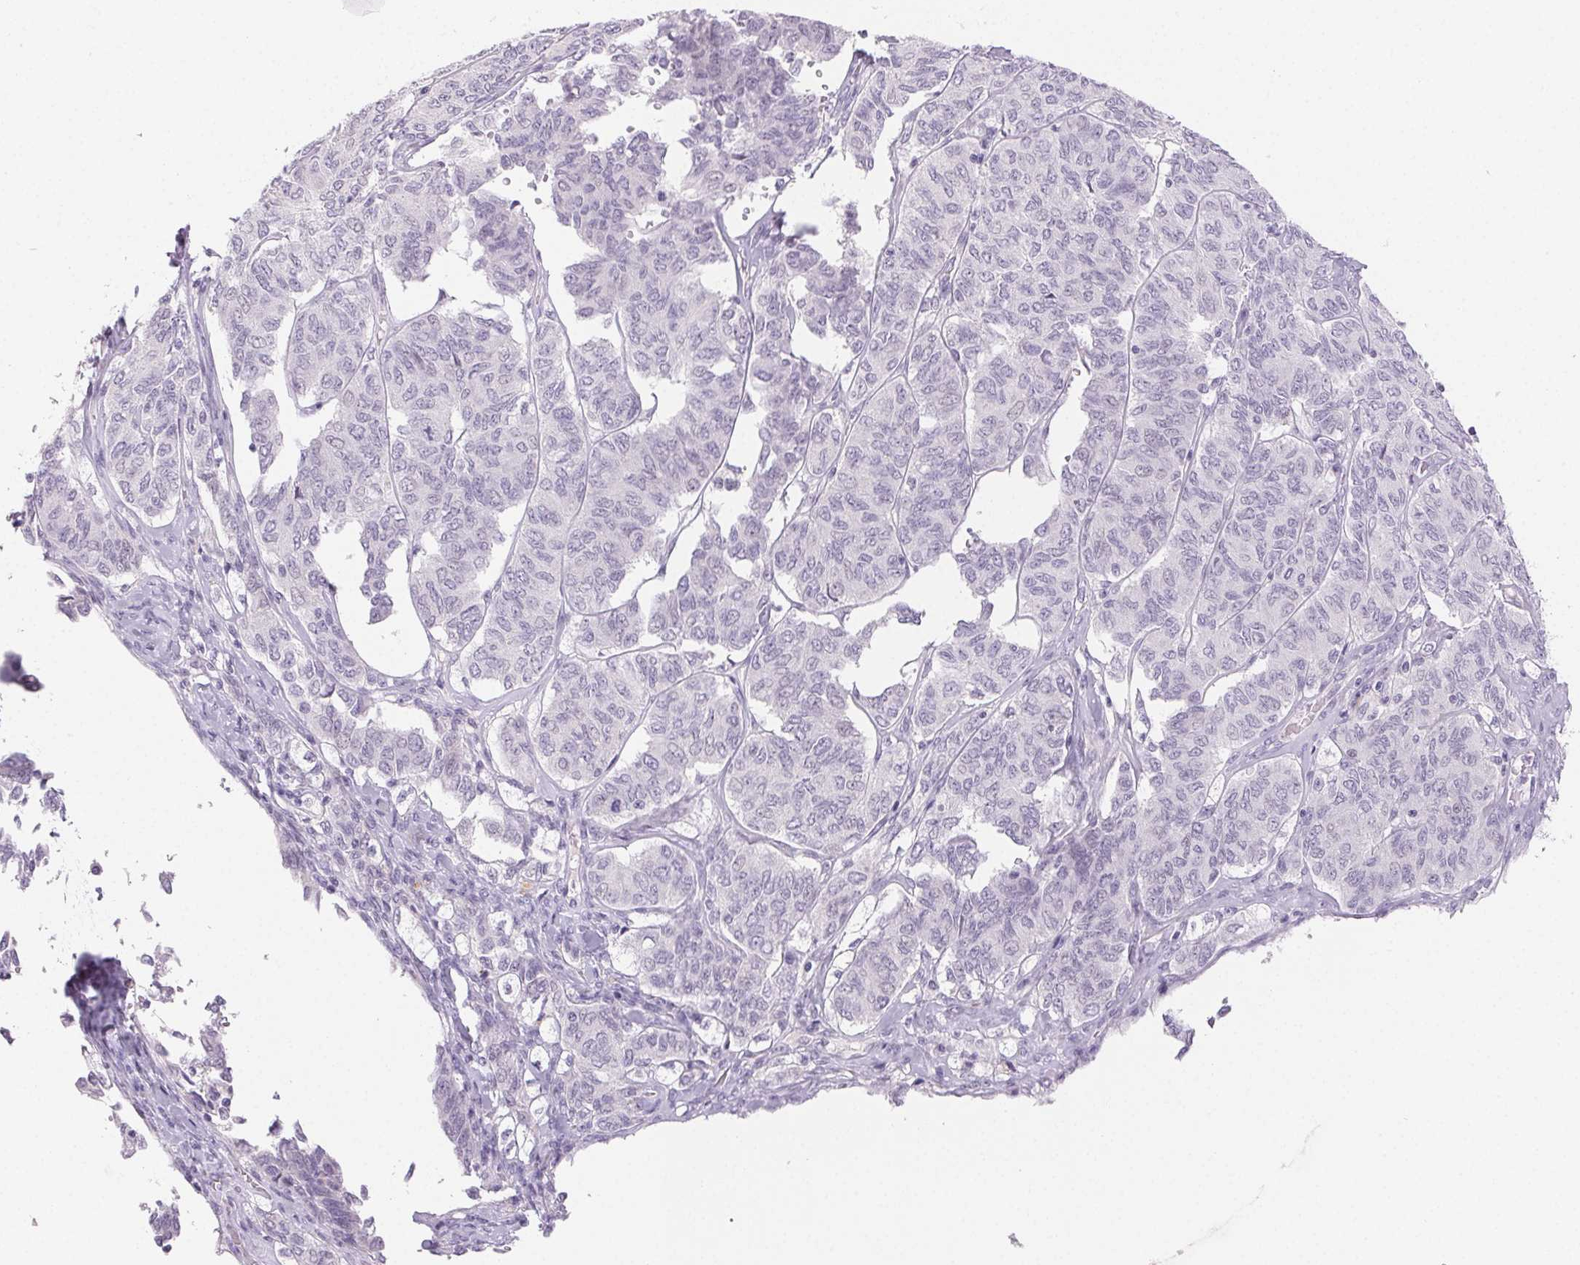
{"staining": {"intensity": "negative", "quantity": "none", "location": "none"}, "tissue": "ovarian cancer", "cell_type": "Tumor cells", "image_type": "cancer", "snomed": [{"axis": "morphology", "description": "Carcinoma, endometroid"}, {"axis": "topography", "description": "Ovary"}], "caption": "Tumor cells are negative for protein expression in human ovarian cancer.", "gene": "BPIFB2", "patient": {"sex": "female", "age": 80}}